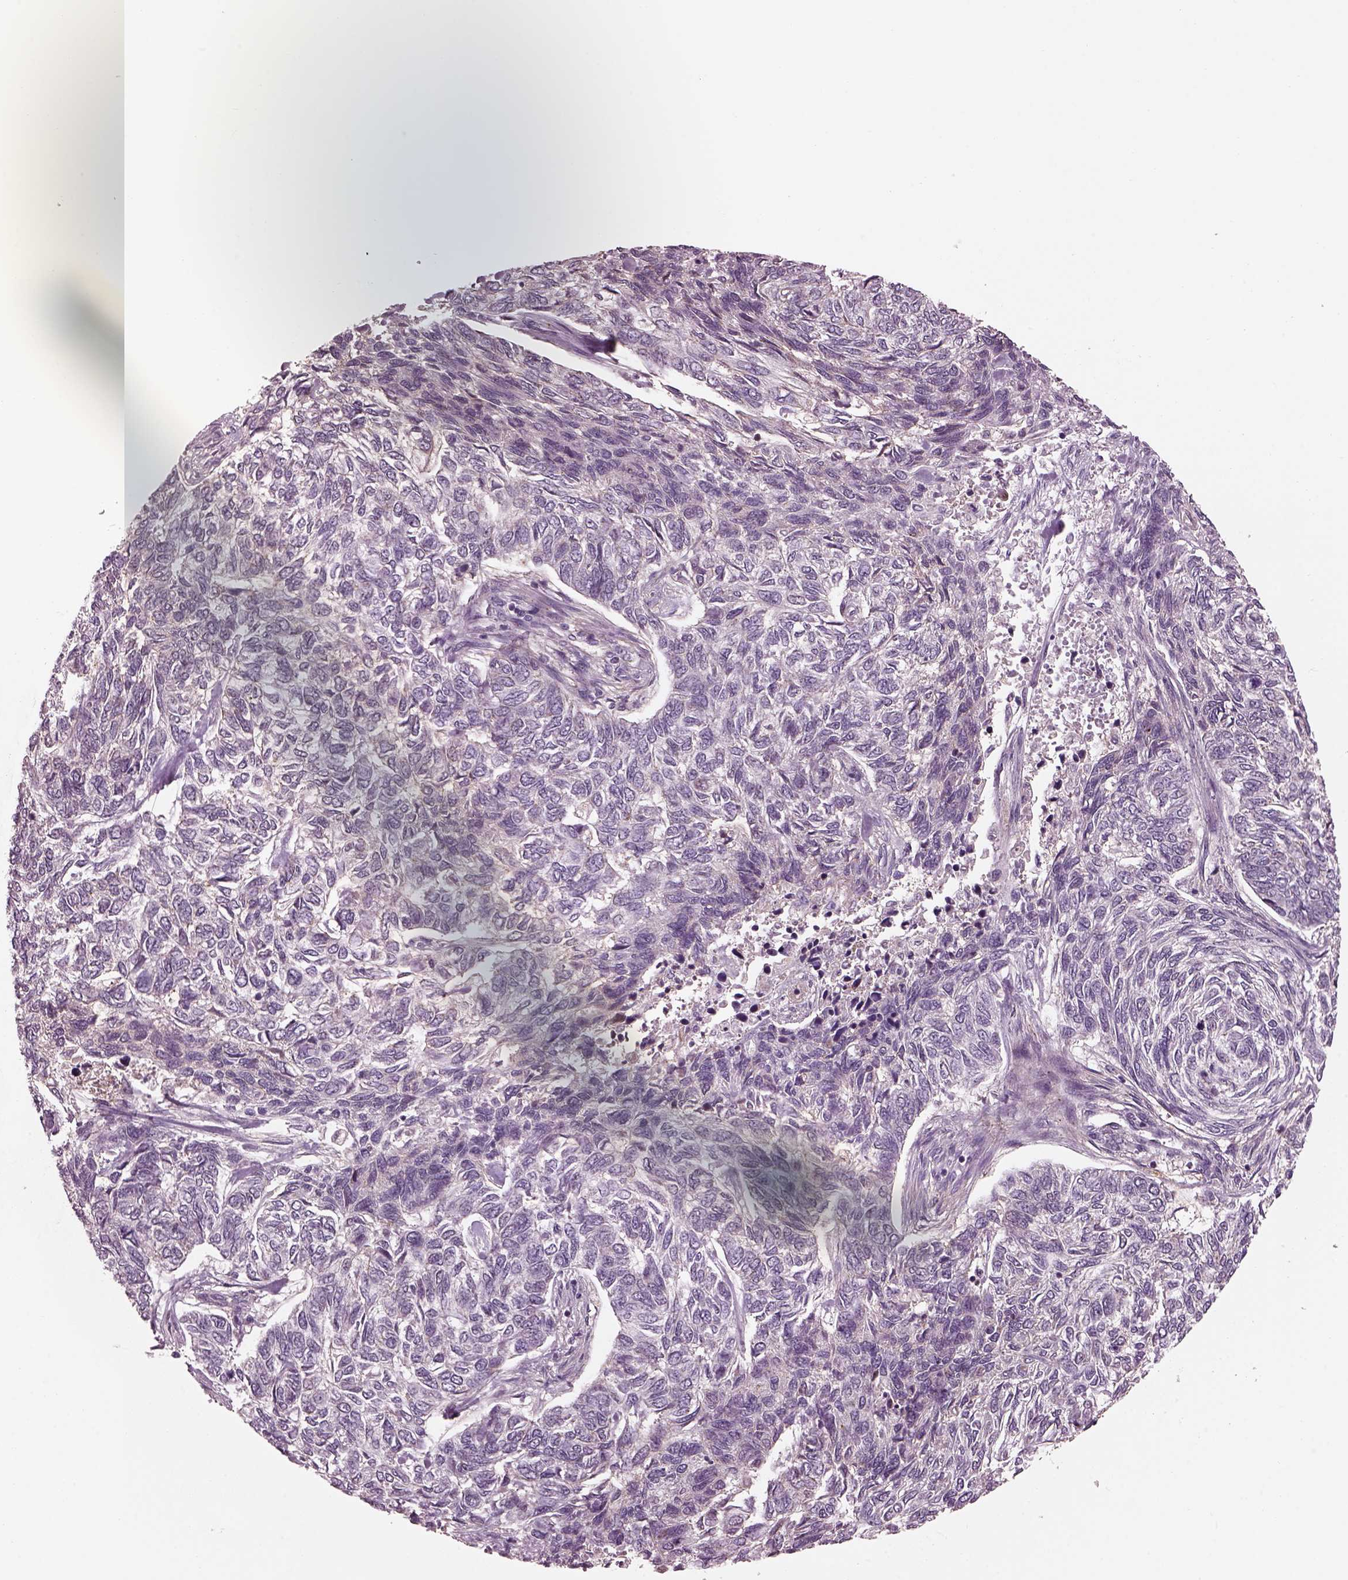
{"staining": {"intensity": "negative", "quantity": "none", "location": "none"}, "tissue": "skin cancer", "cell_type": "Tumor cells", "image_type": "cancer", "snomed": [{"axis": "morphology", "description": "Basal cell carcinoma"}, {"axis": "topography", "description": "Skin"}], "caption": "Basal cell carcinoma (skin) was stained to show a protein in brown. There is no significant expression in tumor cells. (DAB (3,3'-diaminobenzidine) immunohistochemistry (IHC) with hematoxylin counter stain).", "gene": "SRI", "patient": {"sex": "female", "age": 65}}